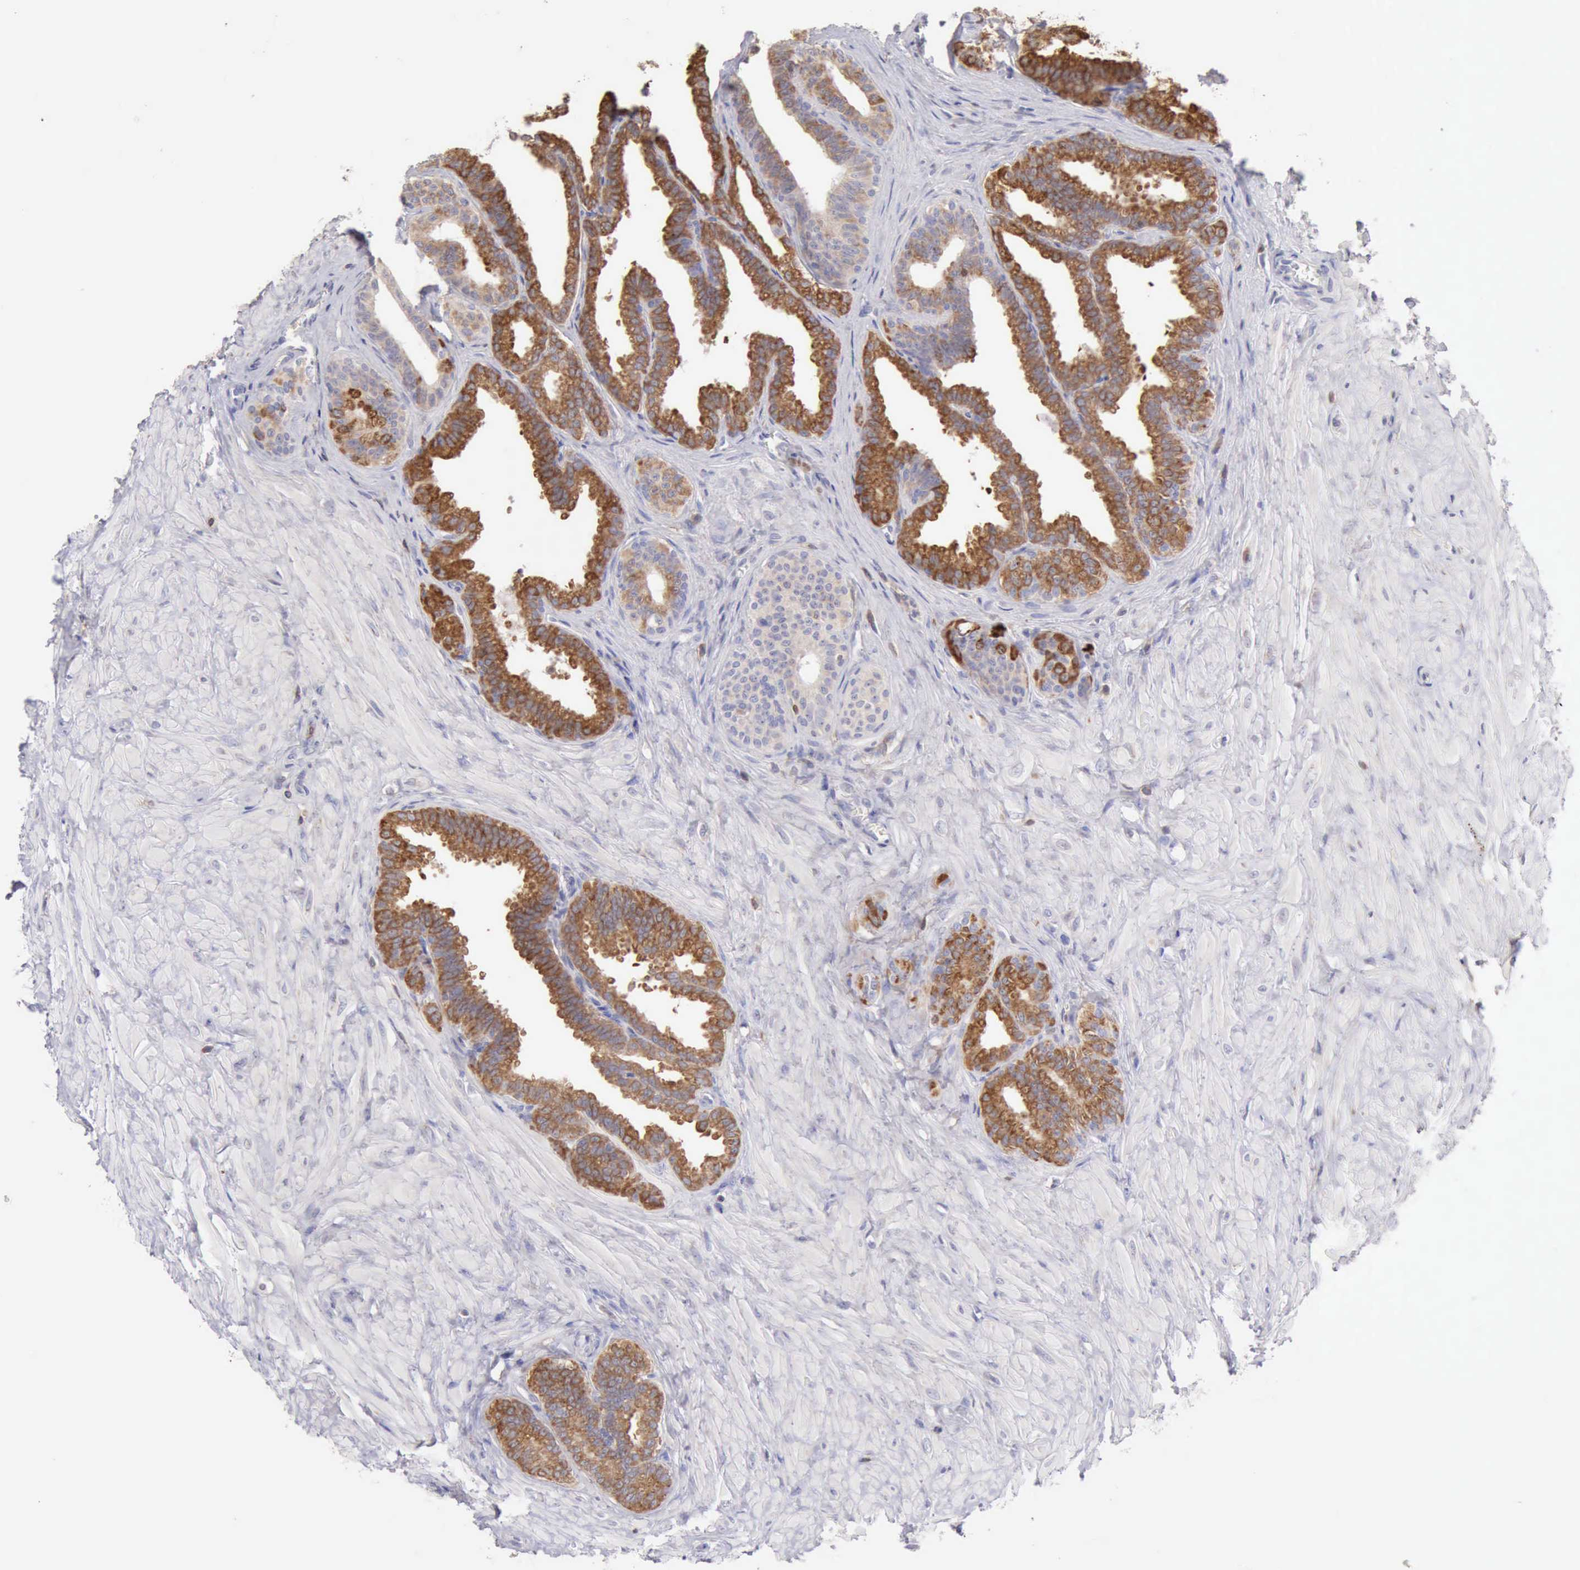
{"staining": {"intensity": "moderate", "quantity": ">75%", "location": "cytoplasmic/membranous"}, "tissue": "seminal vesicle", "cell_type": "Glandular cells", "image_type": "normal", "snomed": [{"axis": "morphology", "description": "Normal tissue, NOS"}, {"axis": "topography", "description": "Seminal veicle"}], "caption": "The image shows immunohistochemical staining of benign seminal vesicle. There is moderate cytoplasmic/membranous expression is appreciated in approximately >75% of glandular cells. The staining was performed using DAB to visualize the protein expression in brown, while the nuclei were stained in blue with hematoxylin (Magnification: 20x).", "gene": "SASH3", "patient": {"sex": "male", "age": 26}}